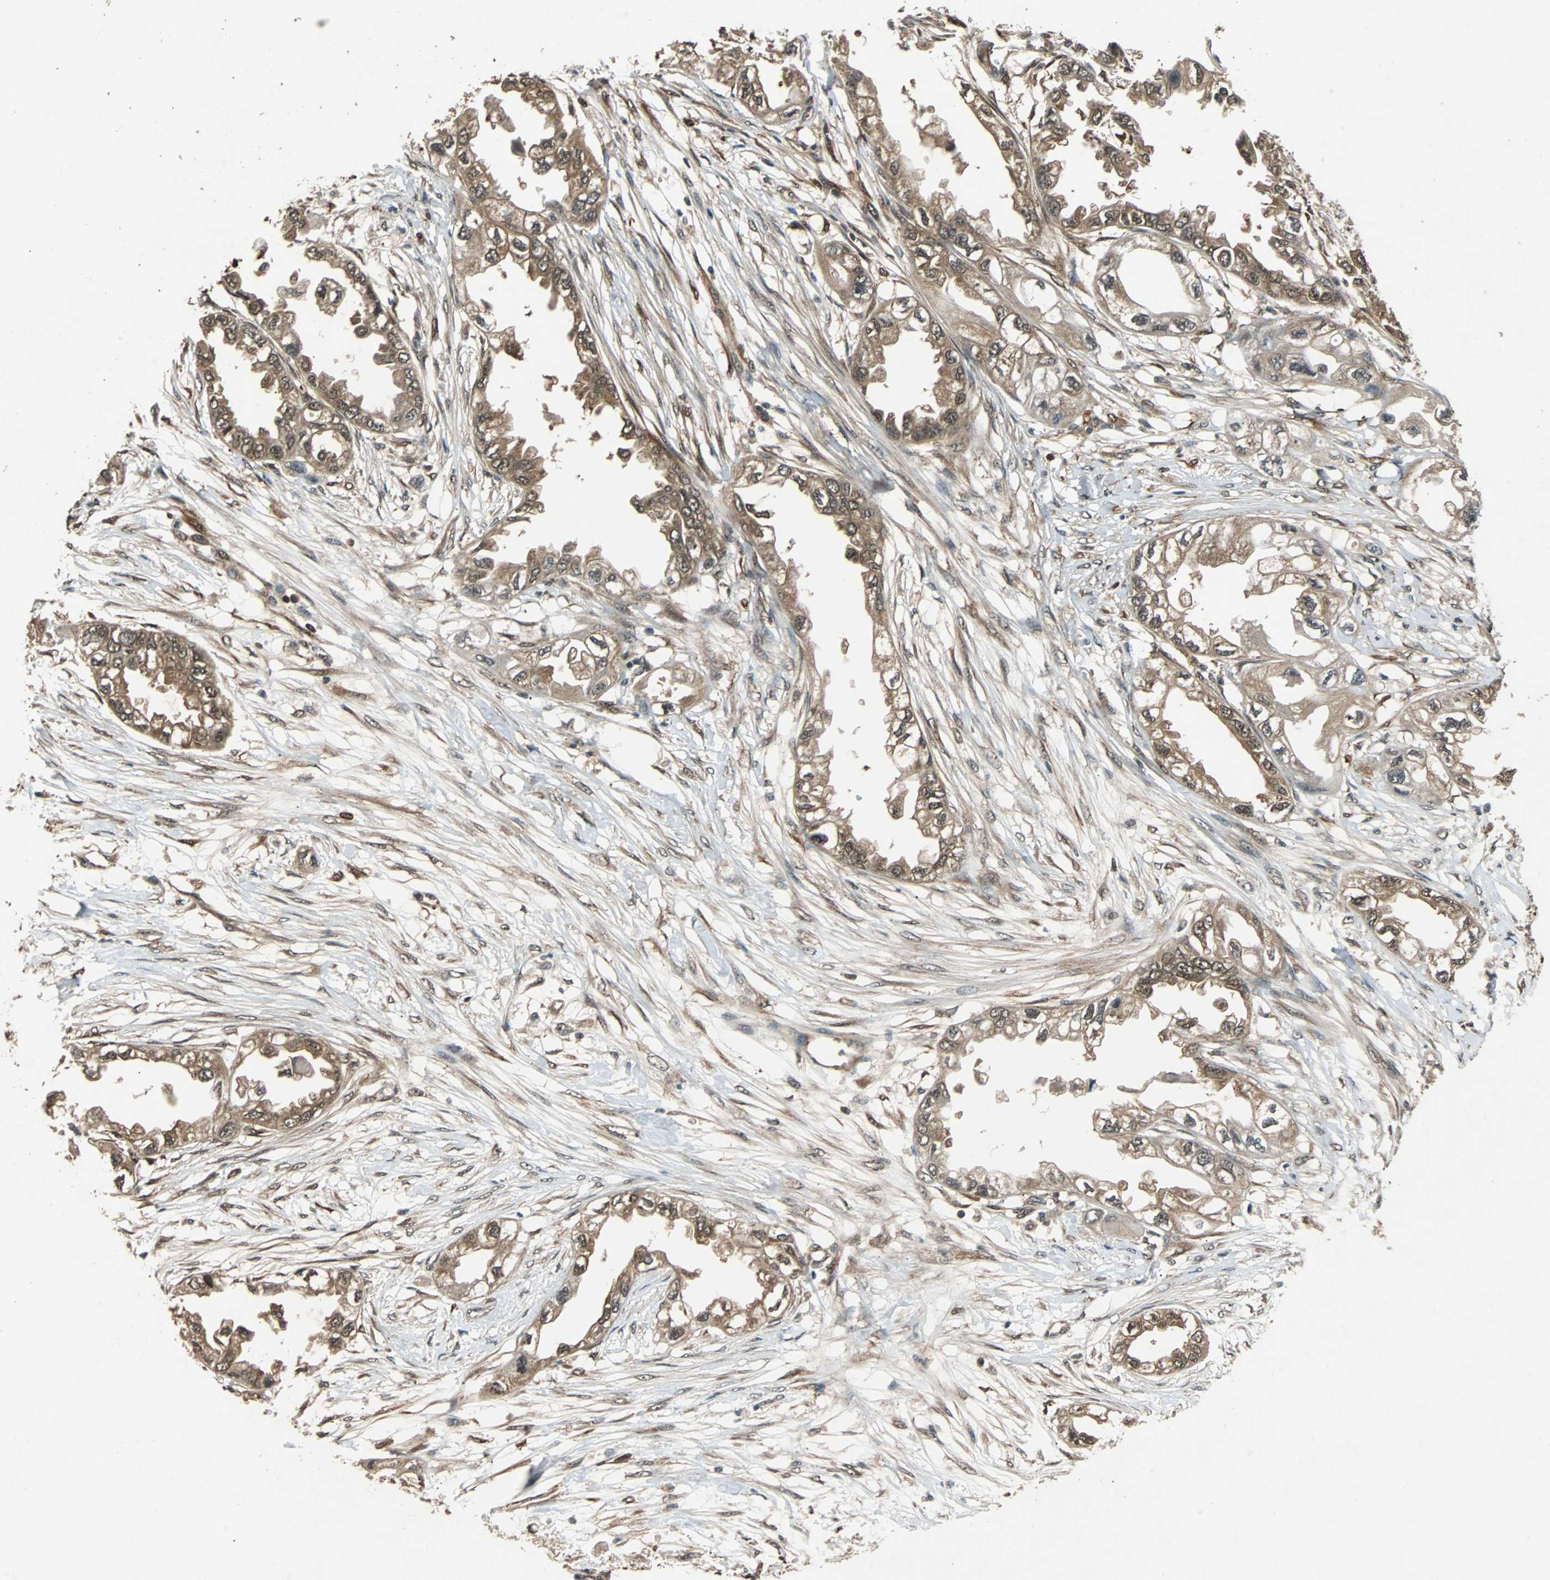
{"staining": {"intensity": "moderate", "quantity": ">75%", "location": "cytoplasmic/membranous"}, "tissue": "endometrial cancer", "cell_type": "Tumor cells", "image_type": "cancer", "snomed": [{"axis": "morphology", "description": "Adenocarcinoma, NOS"}, {"axis": "topography", "description": "Endometrium"}], "caption": "Protein expression by immunohistochemistry demonstrates moderate cytoplasmic/membranous staining in approximately >75% of tumor cells in endometrial cancer (adenocarcinoma).", "gene": "PRDX6", "patient": {"sex": "female", "age": 67}}